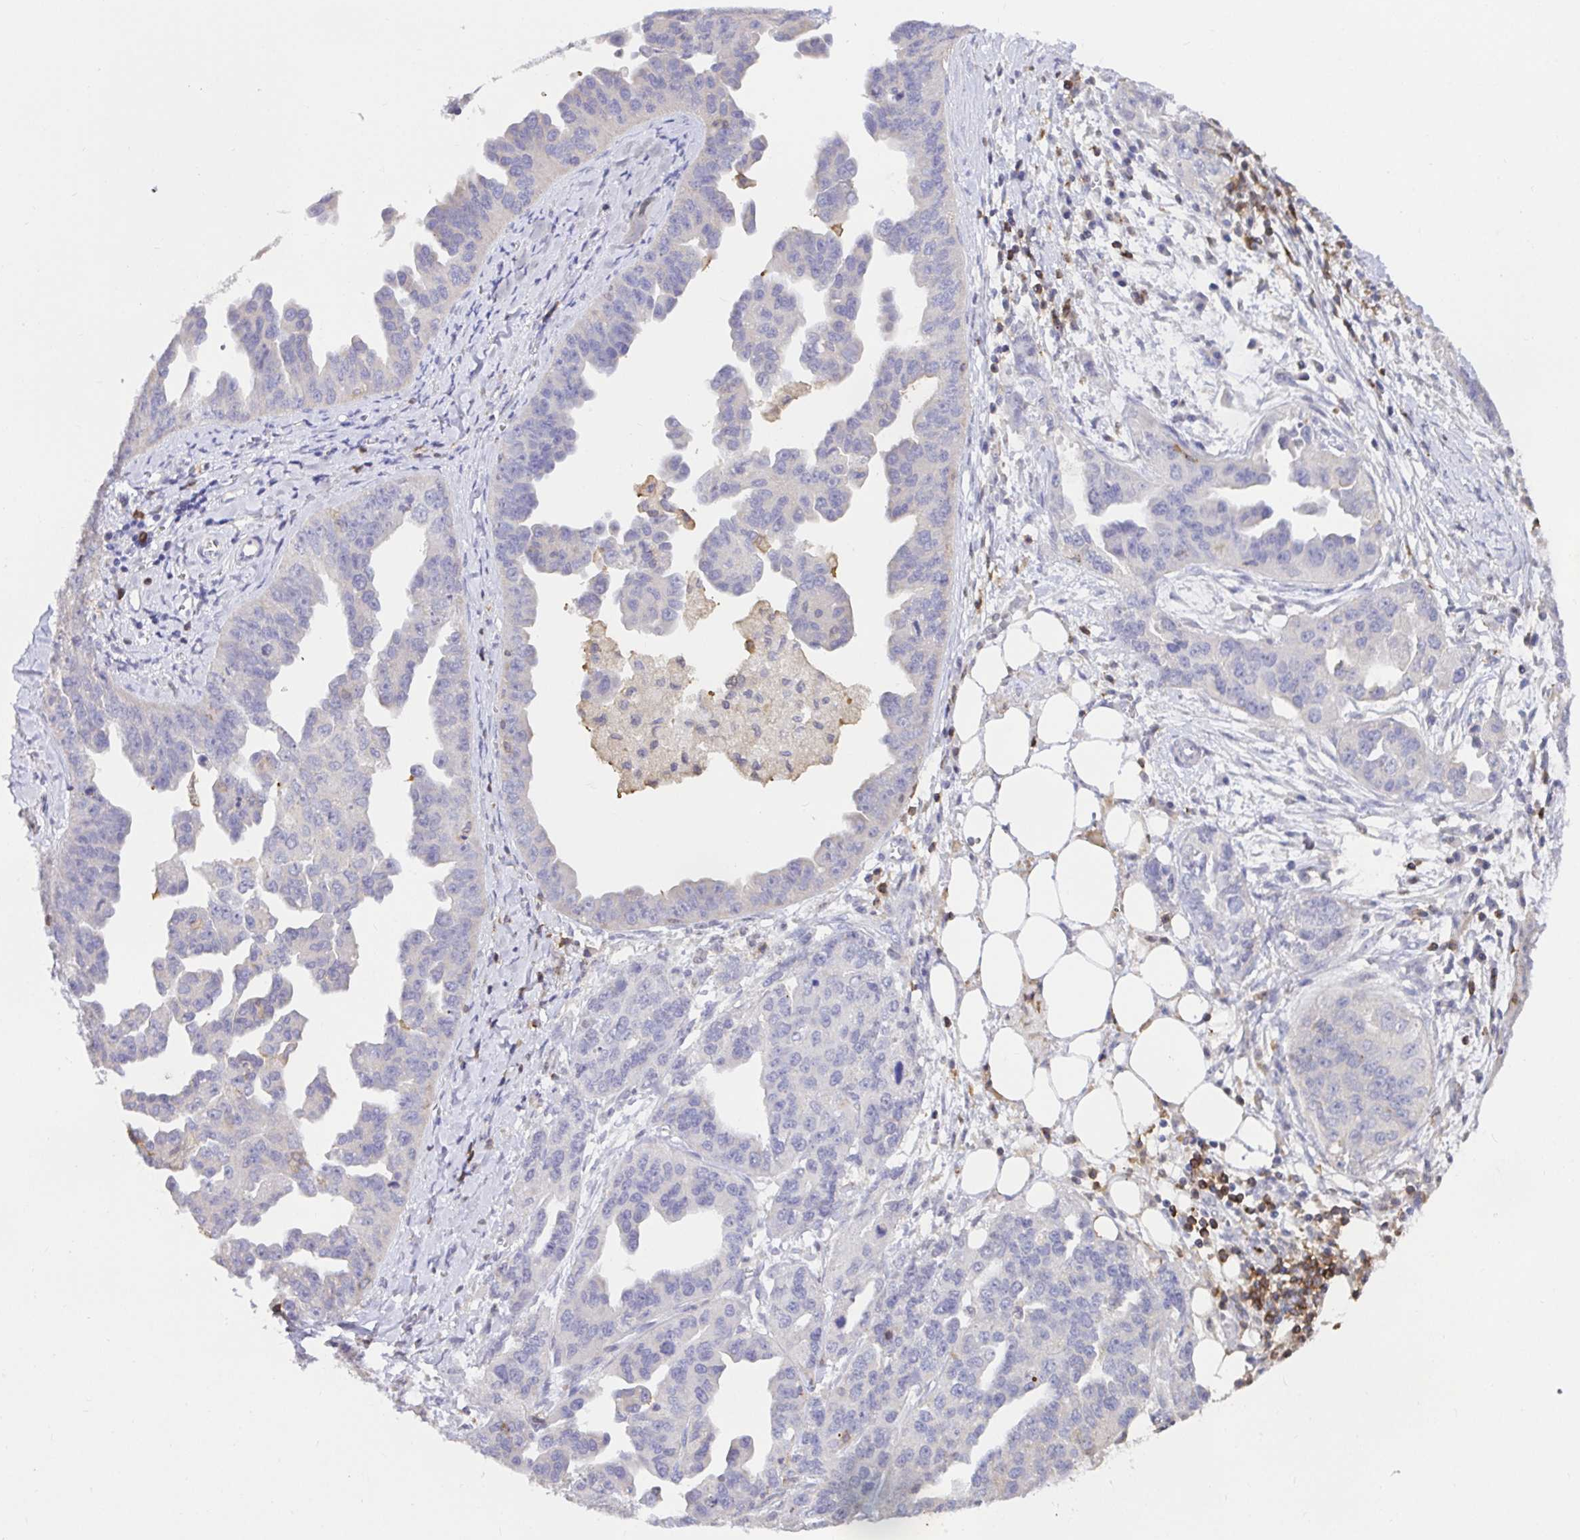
{"staining": {"intensity": "negative", "quantity": "none", "location": "none"}, "tissue": "ovarian cancer", "cell_type": "Tumor cells", "image_type": "cancer", "snomed": [{"axis": "morphology", "description": "Cystadenocarcinoma, serous, NOS"}, {"axis": "topography", "description": "Ovary"}], "caption": "Tumor cells are negative for protein expression in human serous cystadenocarcinoma (ovarian).", "gene": "SKAP1", "patient": {"sex": "female", "age": 75}}